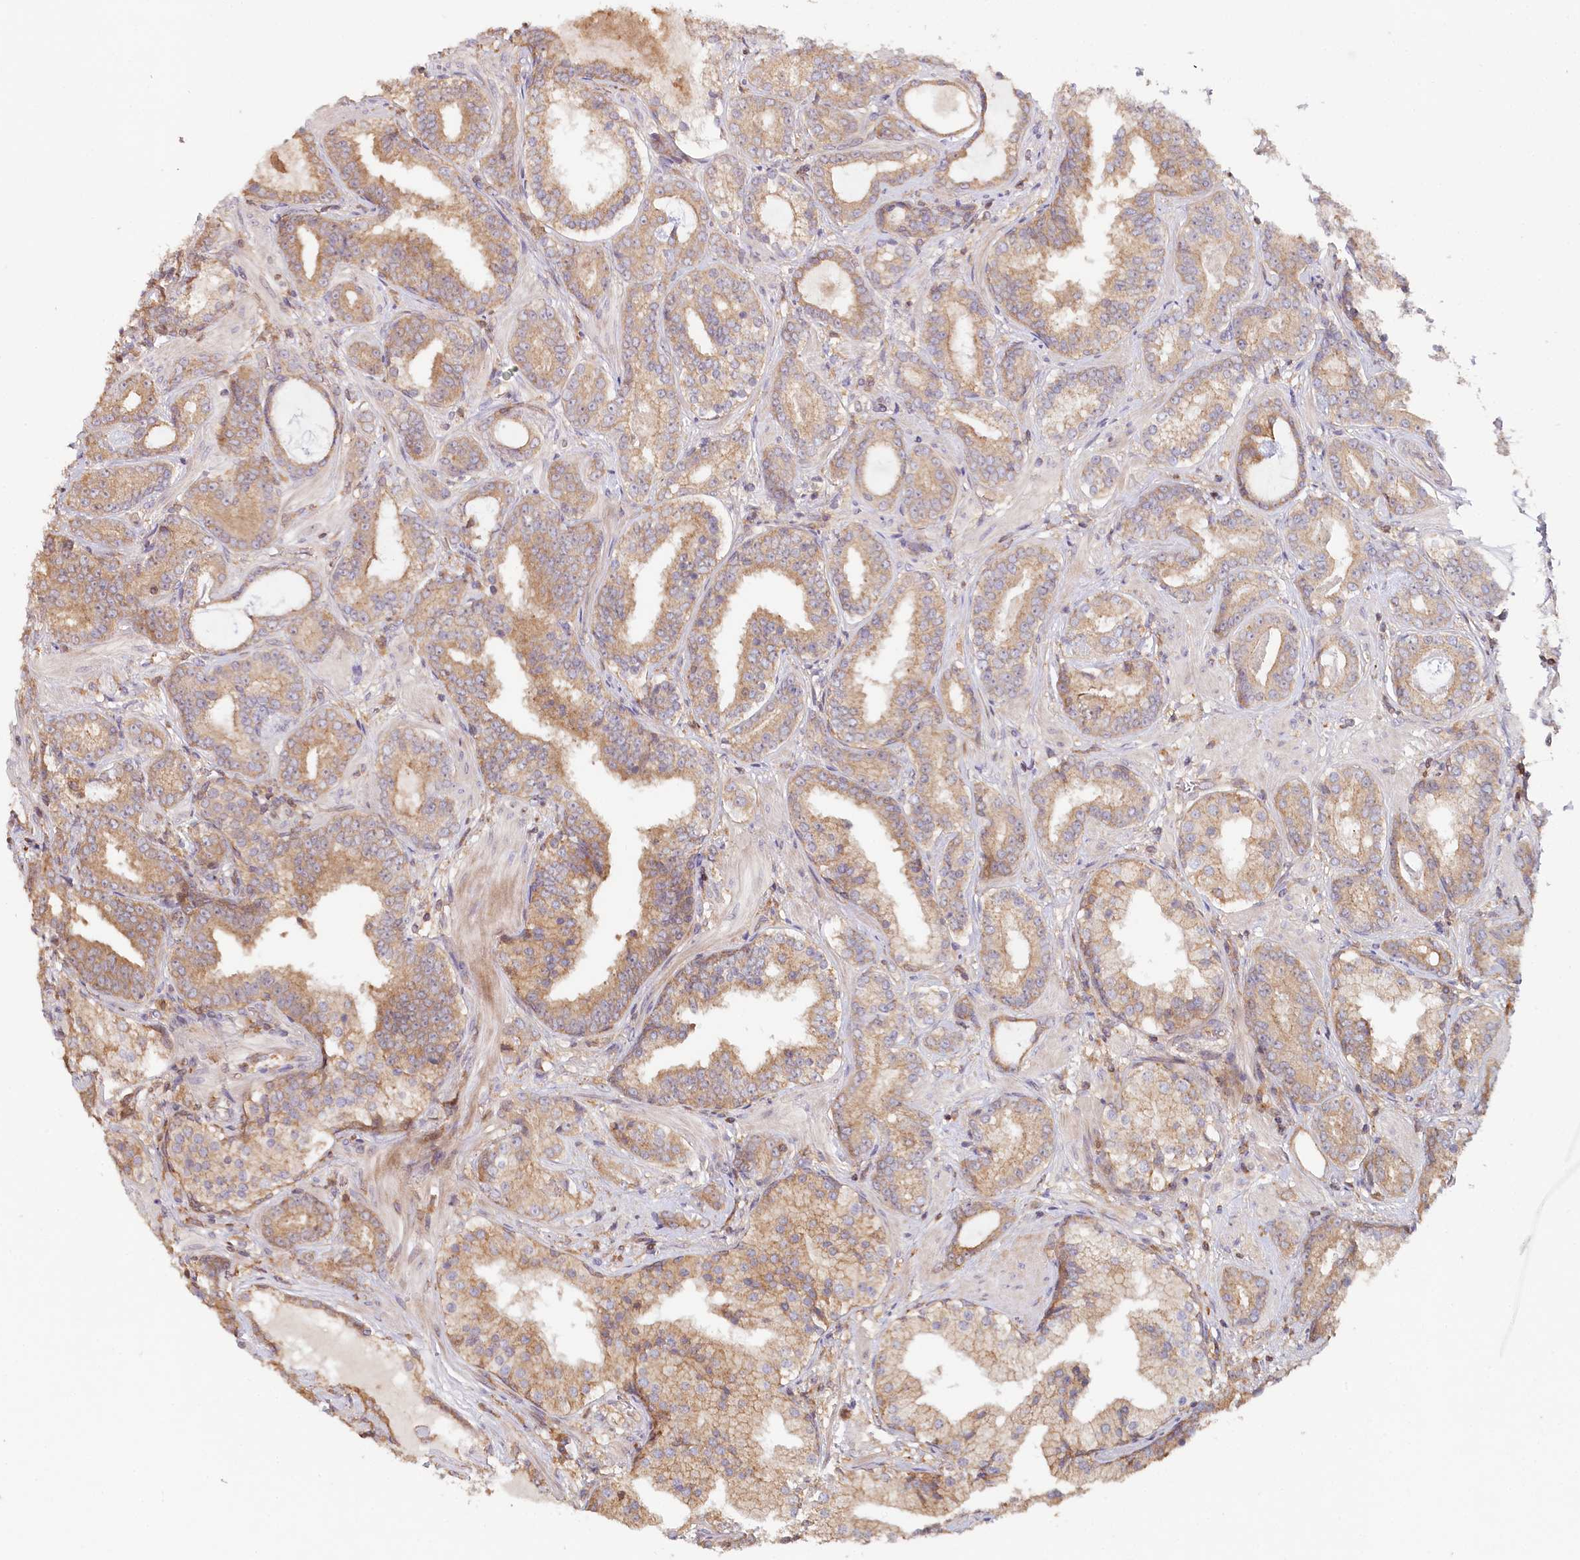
{"staining": {"intensity": "weak", "quantity": ">75%", "location": "cytoplasmic/membranous"}, "tissue": "prostate cancer", "cell_type": "Tumor cells", "image_type": "cancer", "snomed": [{"axis": "morphology", "description": "Adenocarcinoma, High grade"}, {"axis": "topography", "description": "Prostate"}], "caption": "High-power microscopy captured an immunohistochemistry micrograph of prostate cancer (high-grade adenocarcinoma), revealing weak cytoplasmic/membranous positivity in about >75% of tumor cells.", "gene": "HAL", "patient": {"sex": "male", "age": 58}}